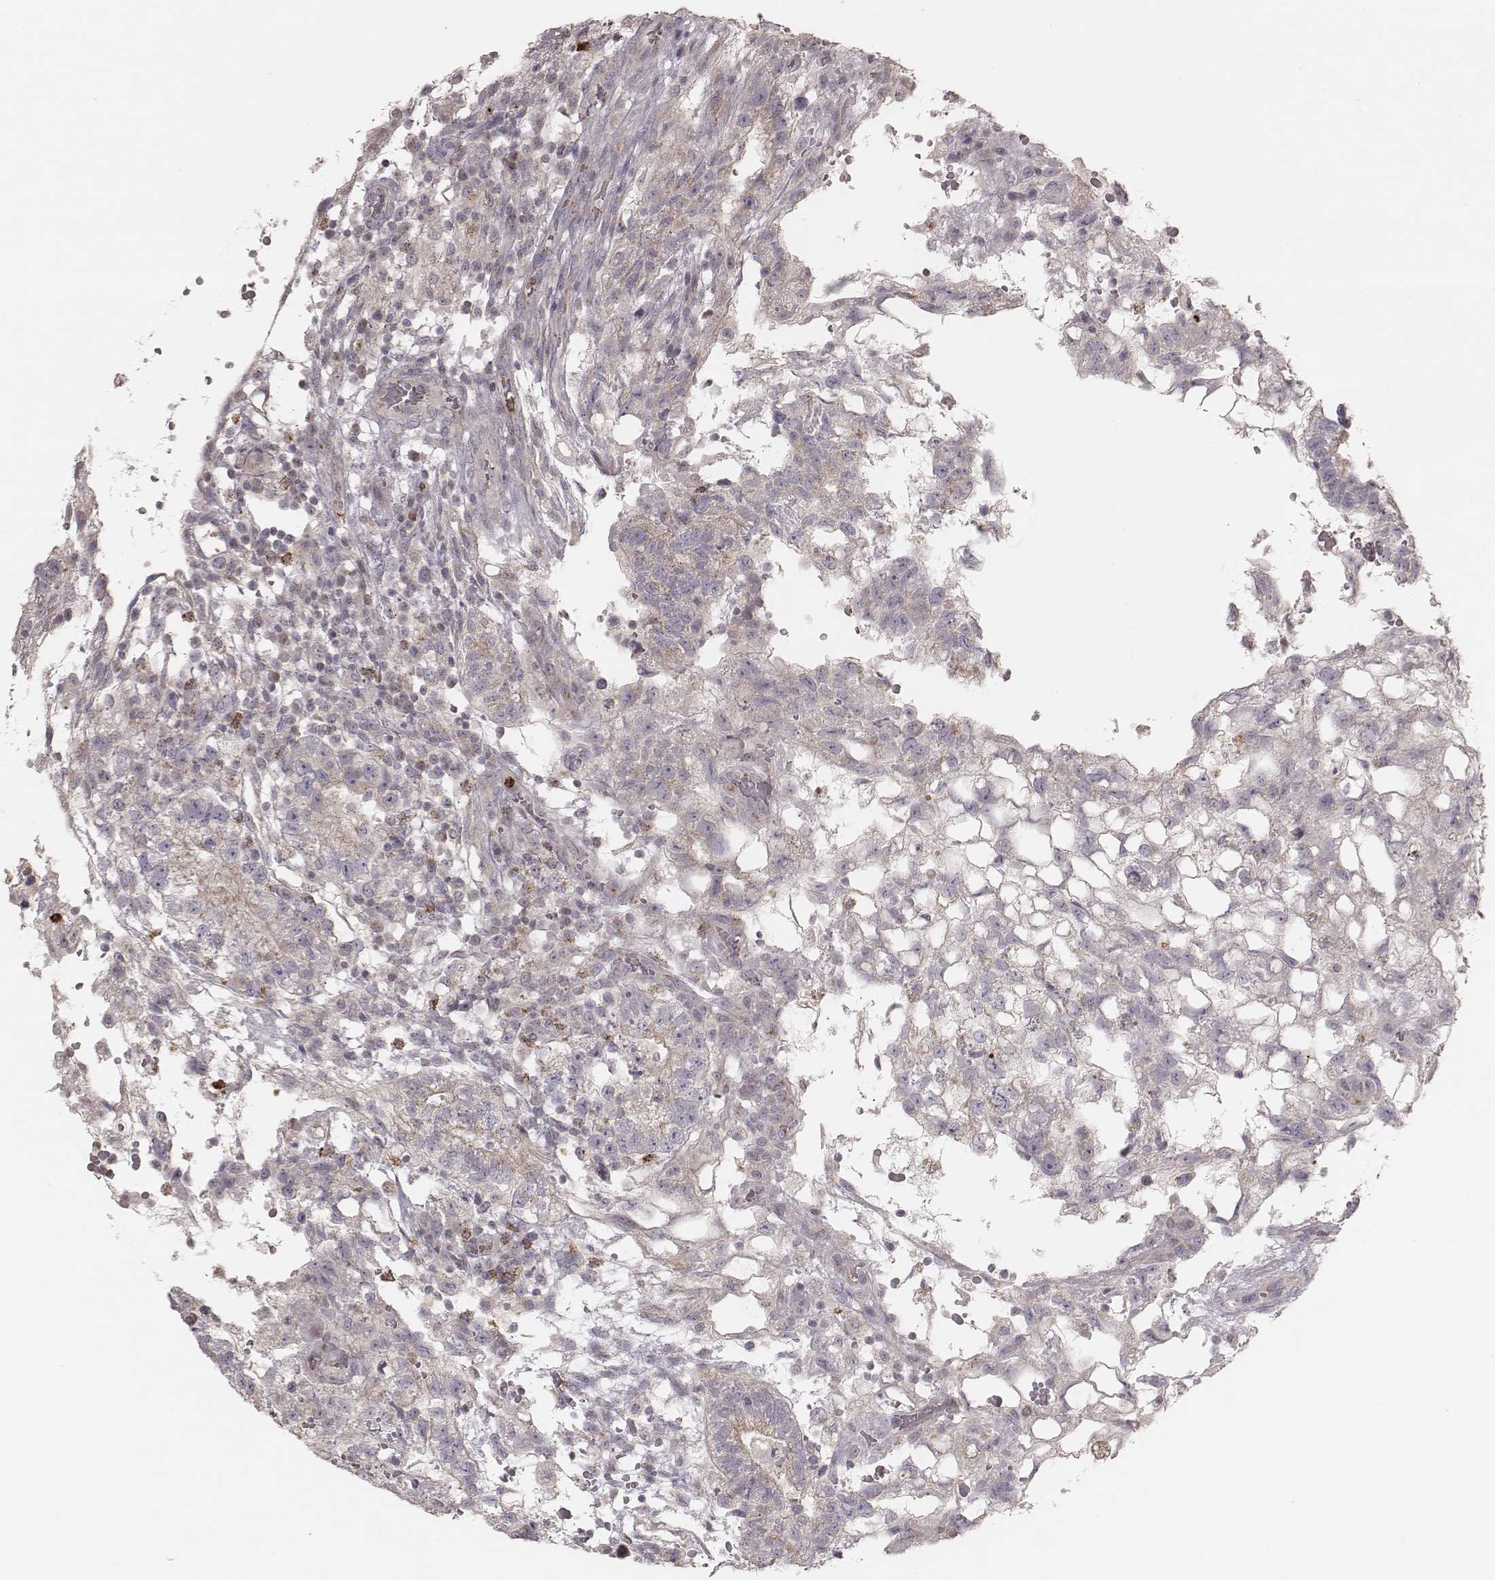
{"staining": {"intensity": "weak", "quantity": "25%-75%", "location": "cytoplasmic/membranous"}, "tissue": "testis cancer", "cell_type": "Tumor cells", "image_type": "cancer", "snomed": [{"axis": "morphology", "description": "Carcinoma, Embryonal, NOS"}, {"axis": "topography", "description": "Testis"}], "caption": "Testis embryonal carcinoma was stained to show a protein in brown. There is low levels of weak cytoplasmic/membranous staining in approximately 25%-75% of tumor cells. The staining was performed using DAB (3,3'-diaminobenzidine), with brown indicating positive protein expression. Nuclei are stained blue with hematoxylin.", "gene": "ABCA7", "patient": {"sex": "male", "age": 32}}